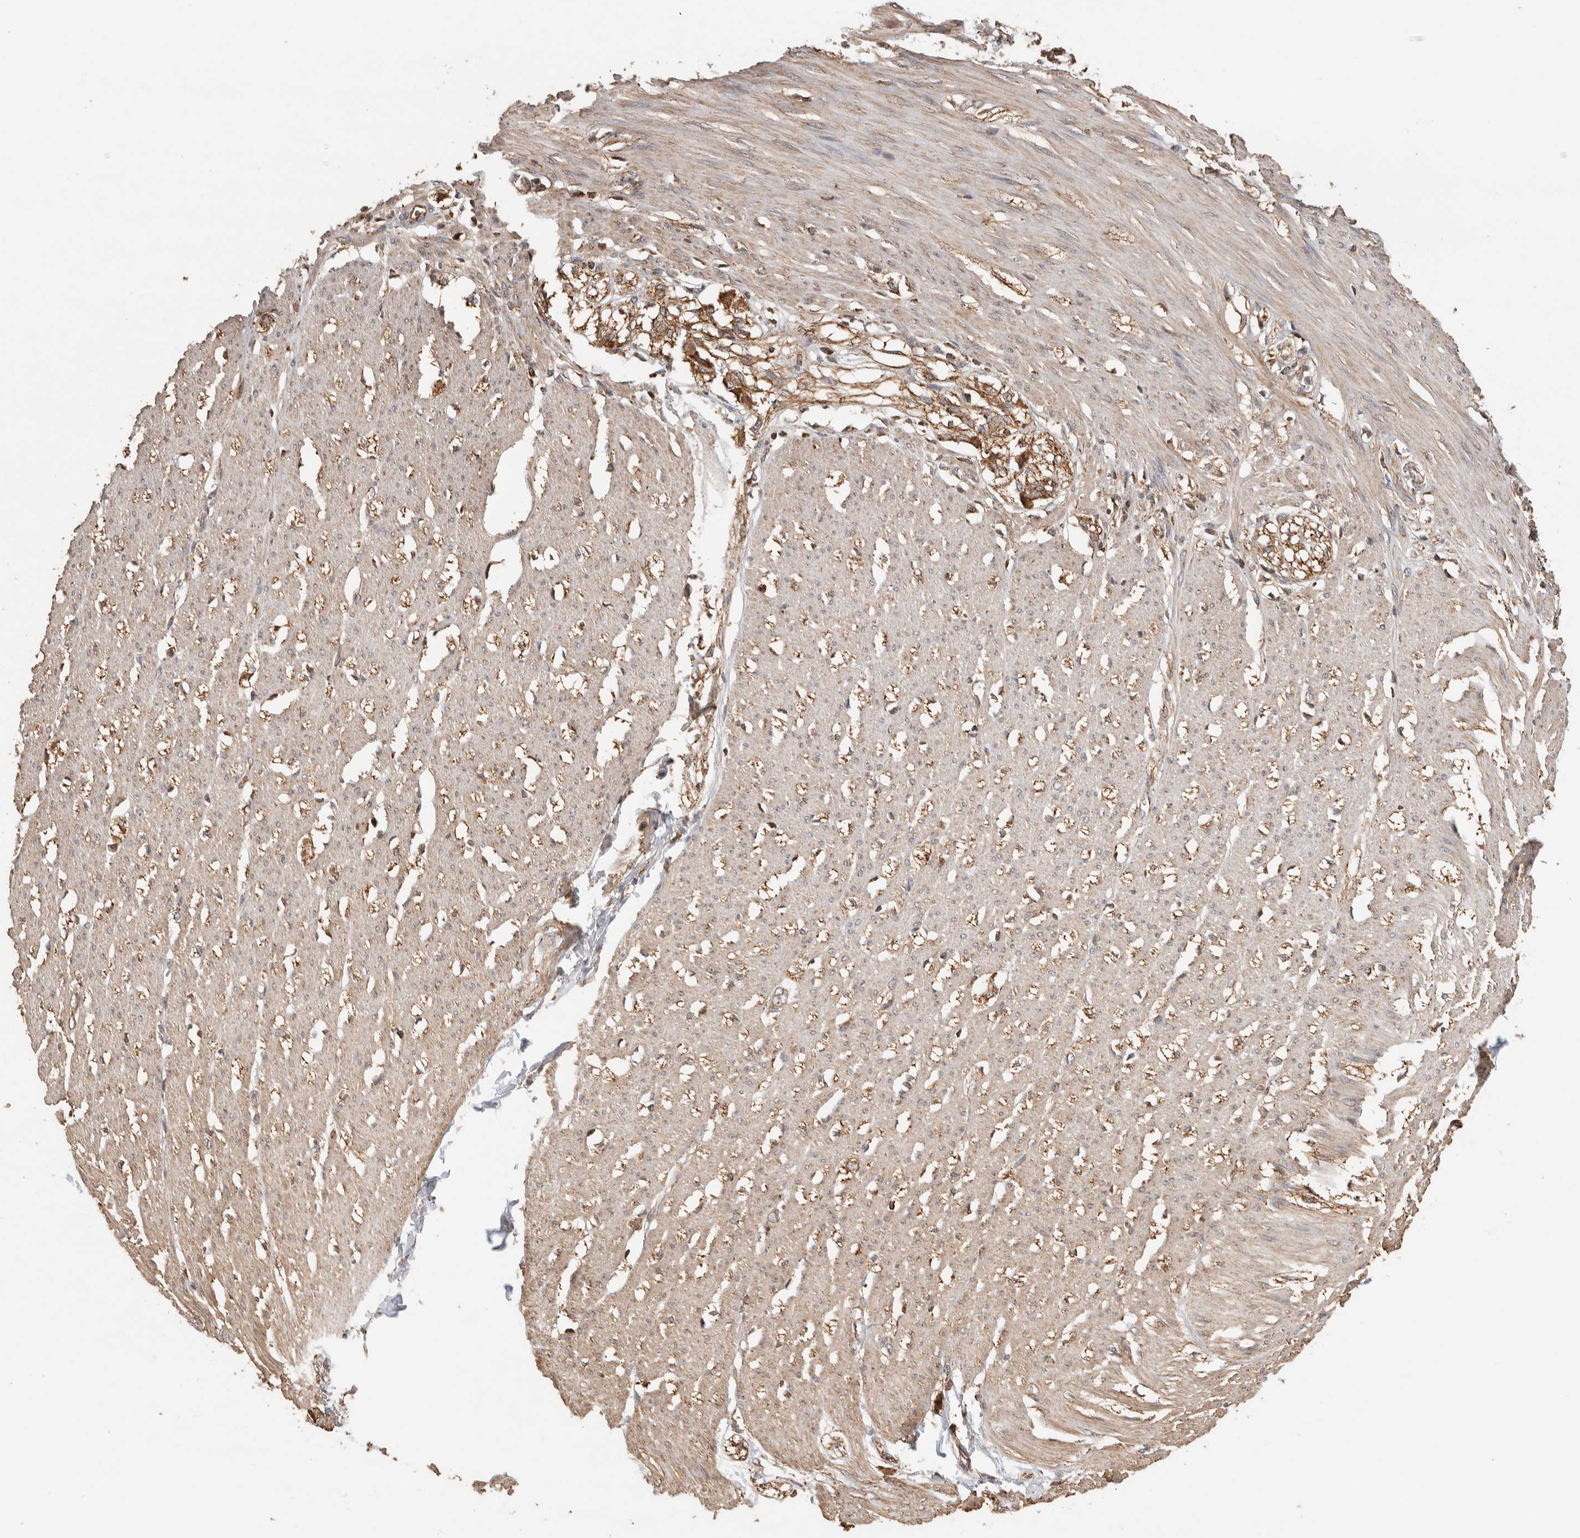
{"staining": {"intensity": "moderate", "quantity": ">75%", "location": "cytoplasmic/membranous"}, "tissue": "smooth muscle", "cell_type": "Smooth muscle cells", "image_type": "normal", "snomed": [{"axis": "morphology", "description": "Normal tissue, NOS"}, {"axis": "morphology", "description": "Adenocarcinoma, NOS"}, {"axis": "topography", "description": "Colon"}, {"axis": "topography", "description": "Peripheral nerve tissue"}], "caption": "Human smooth muscle stained for a protein (brown) reveals moderate cytoplasmic/membranous positive staining in about >75% of smooth muscle cells.", "gene": "IMMP2L", "patient": {"sex": "male", "age": 14}}